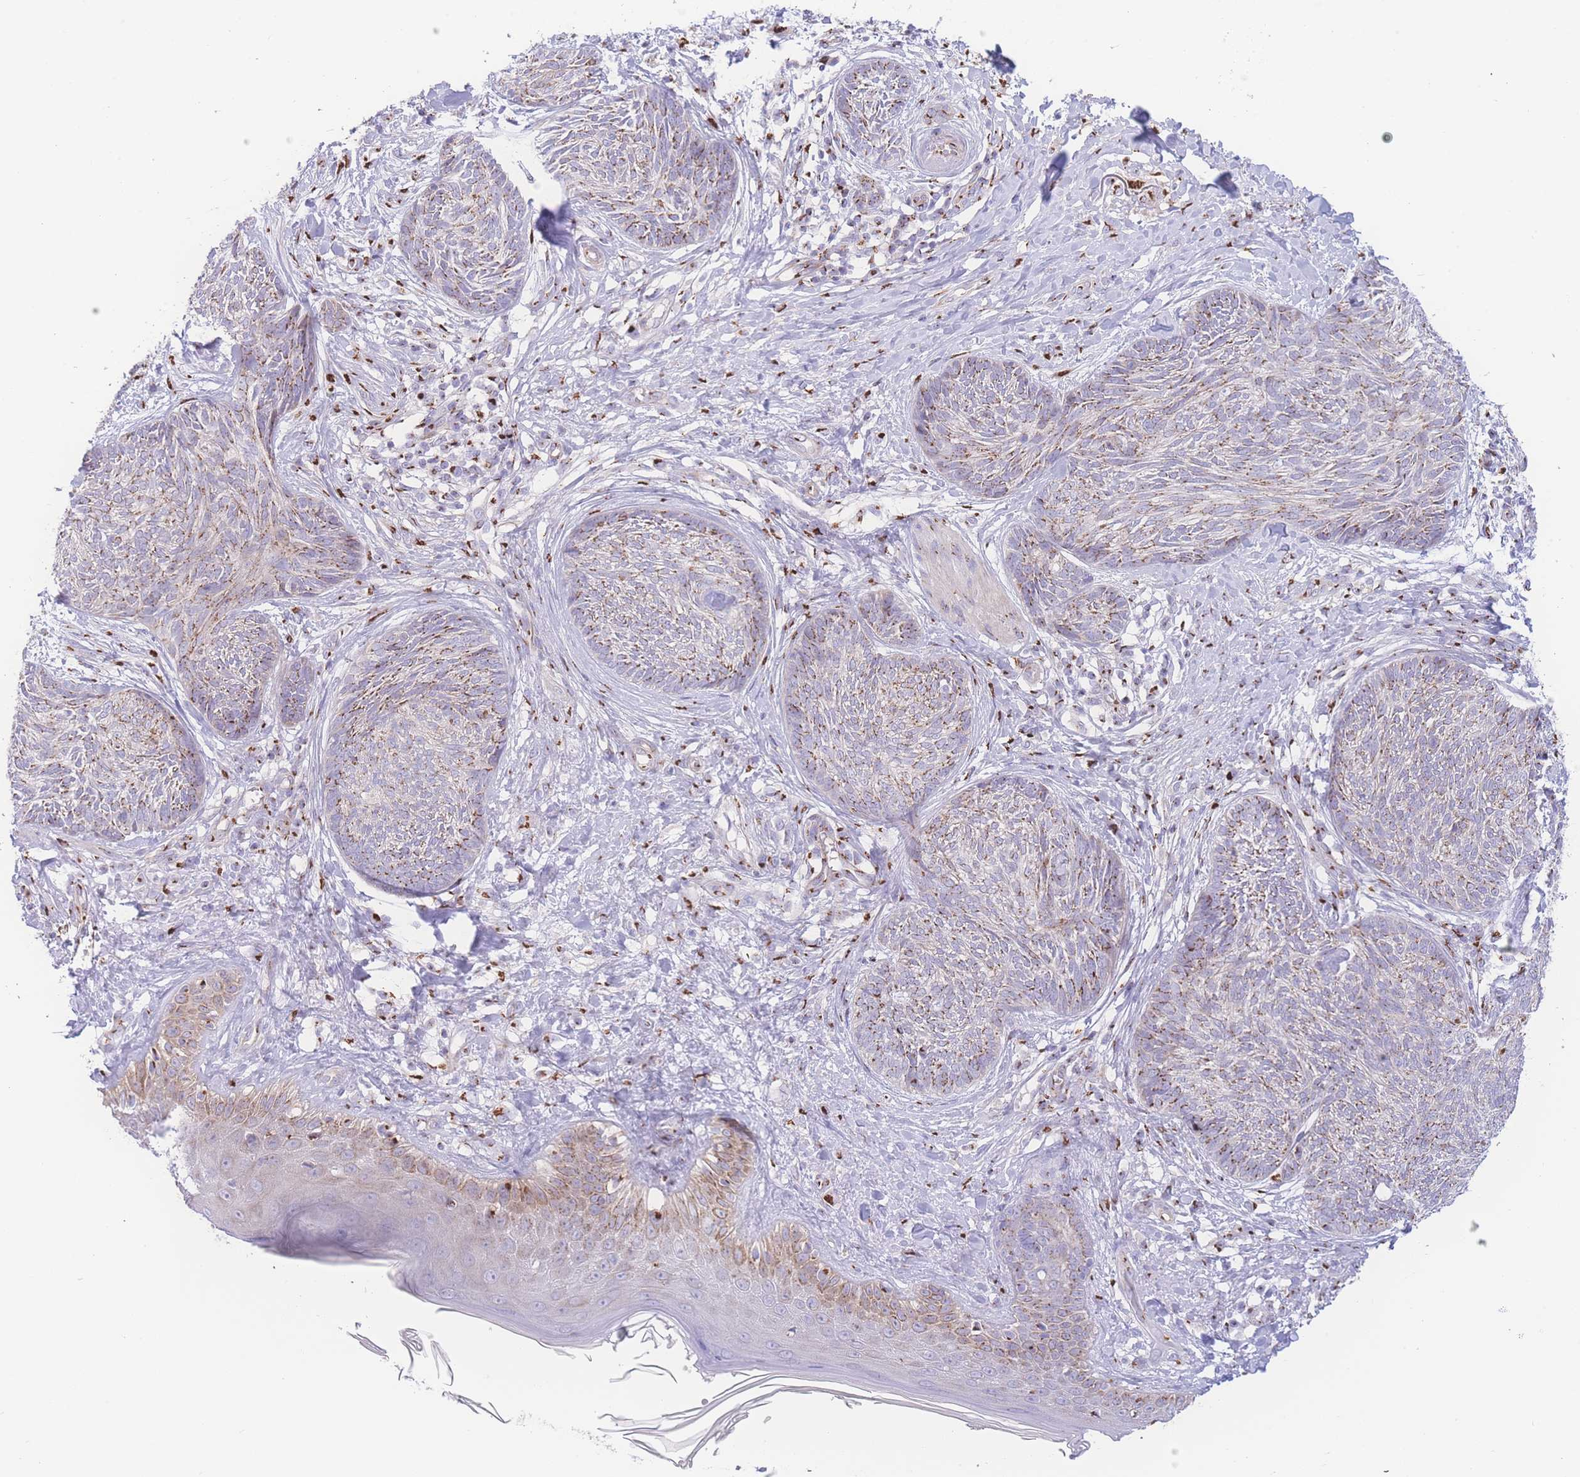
{"staining": {"intensity": "moderate", "quantity": ">75%", "location": "cytoplasmic/membranous"}, "tissue": "skin cancer", "cell_type": "Tumor cells", "image_type": "cancer", "snomed": [{"axis": "morphology", "description": "Basal cell carcinoma"}, {"axis": "topography", "description": "Skin"}], "caption": "An immunohistochemistry (IHC) photomicrograph of neoplastic tissue is shown. Protein staining in brown highlights moderate cytoplasmic/membranous positivity in skin cancer within tumor cells.", "gene": "GOLM2", "patient": {"sex": "male", "age": 73}}